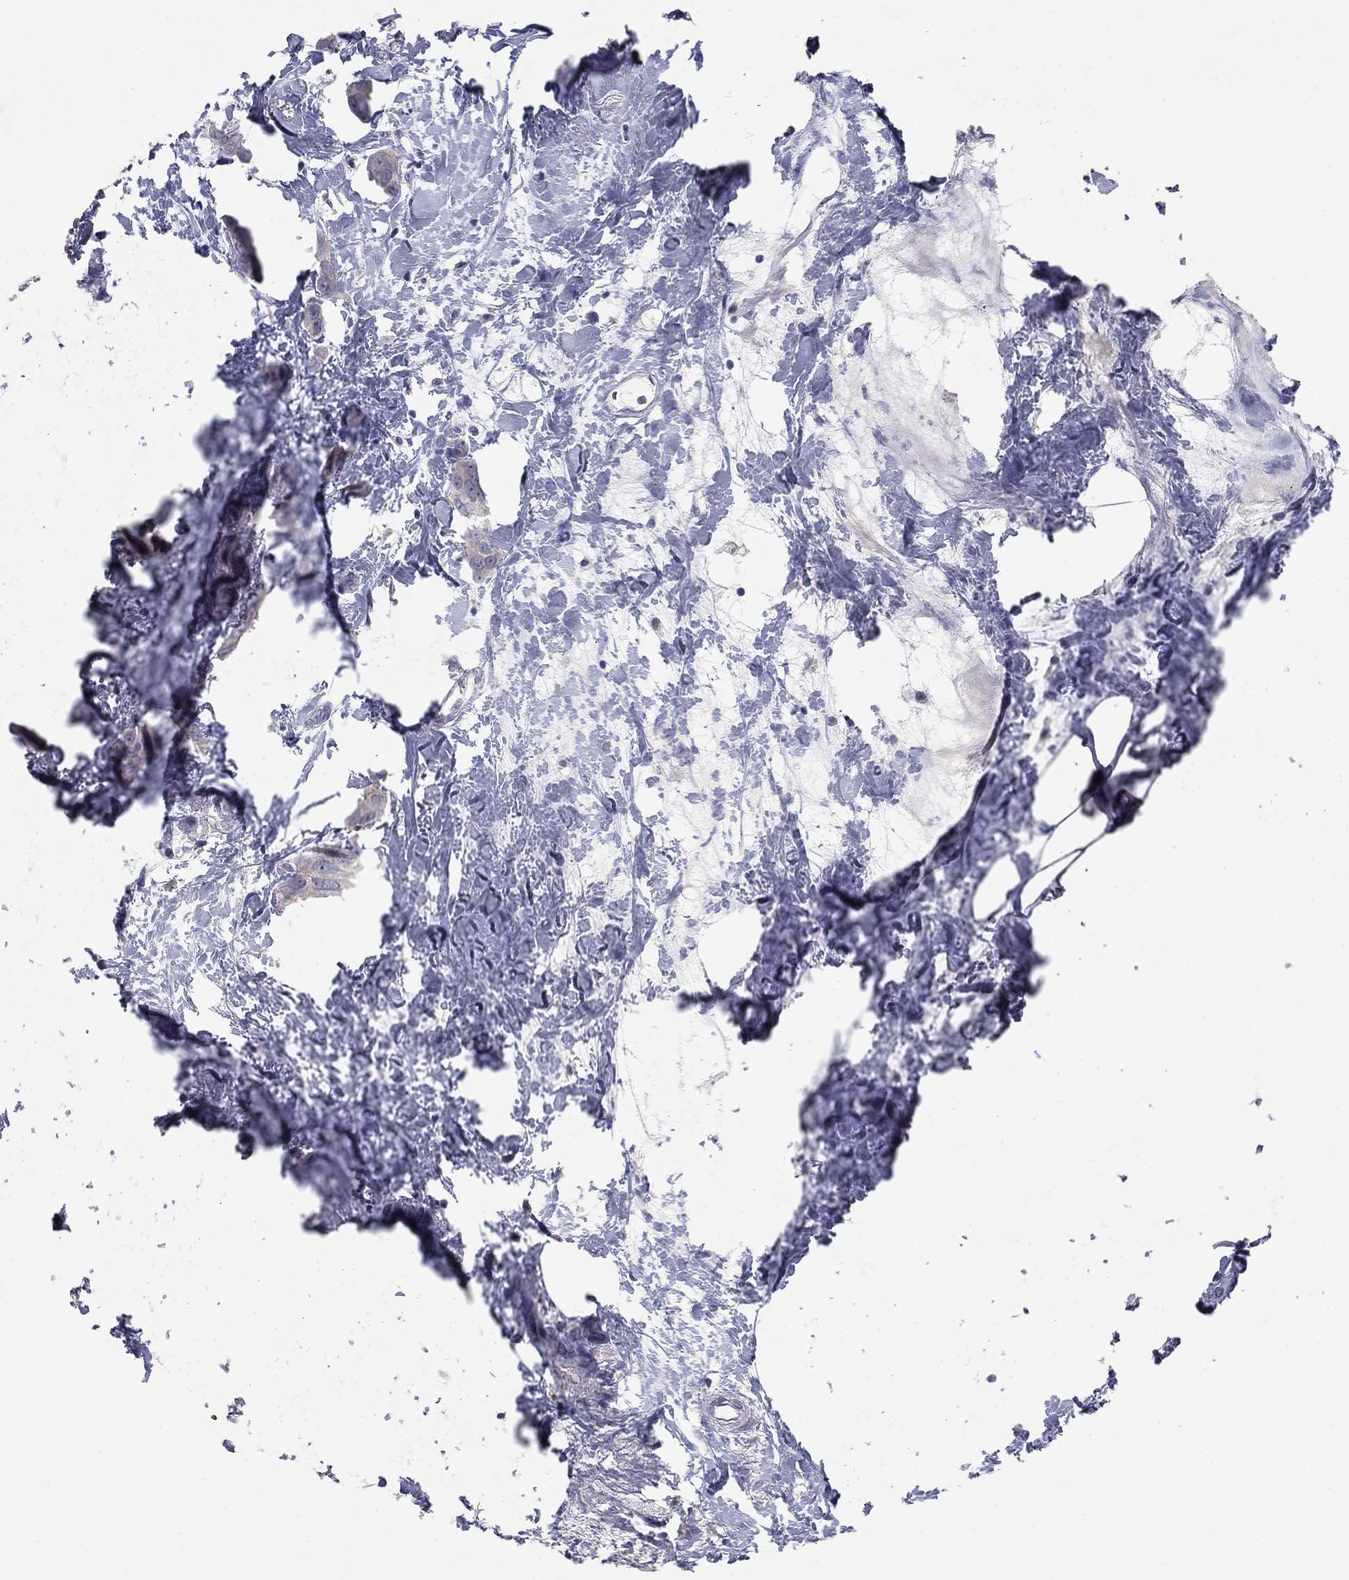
{"staining": {"intensity": "weak", "quantity": "<25%", "location": "cytoplasmic/membranous"}, "tissue": "breast cancer", "cell_type": "Tumor cells", "image_type": "cancer", "snomed": [{"axis": "morphology", "description": "Duct carcinoma"}, {"axis": "topography", "description": "Breast"}], "caption": "There is no significant positivity in tumor cells of breast cancer.", "gene": "PTGDS", "patient": {"sex": "female", "age": 45}}